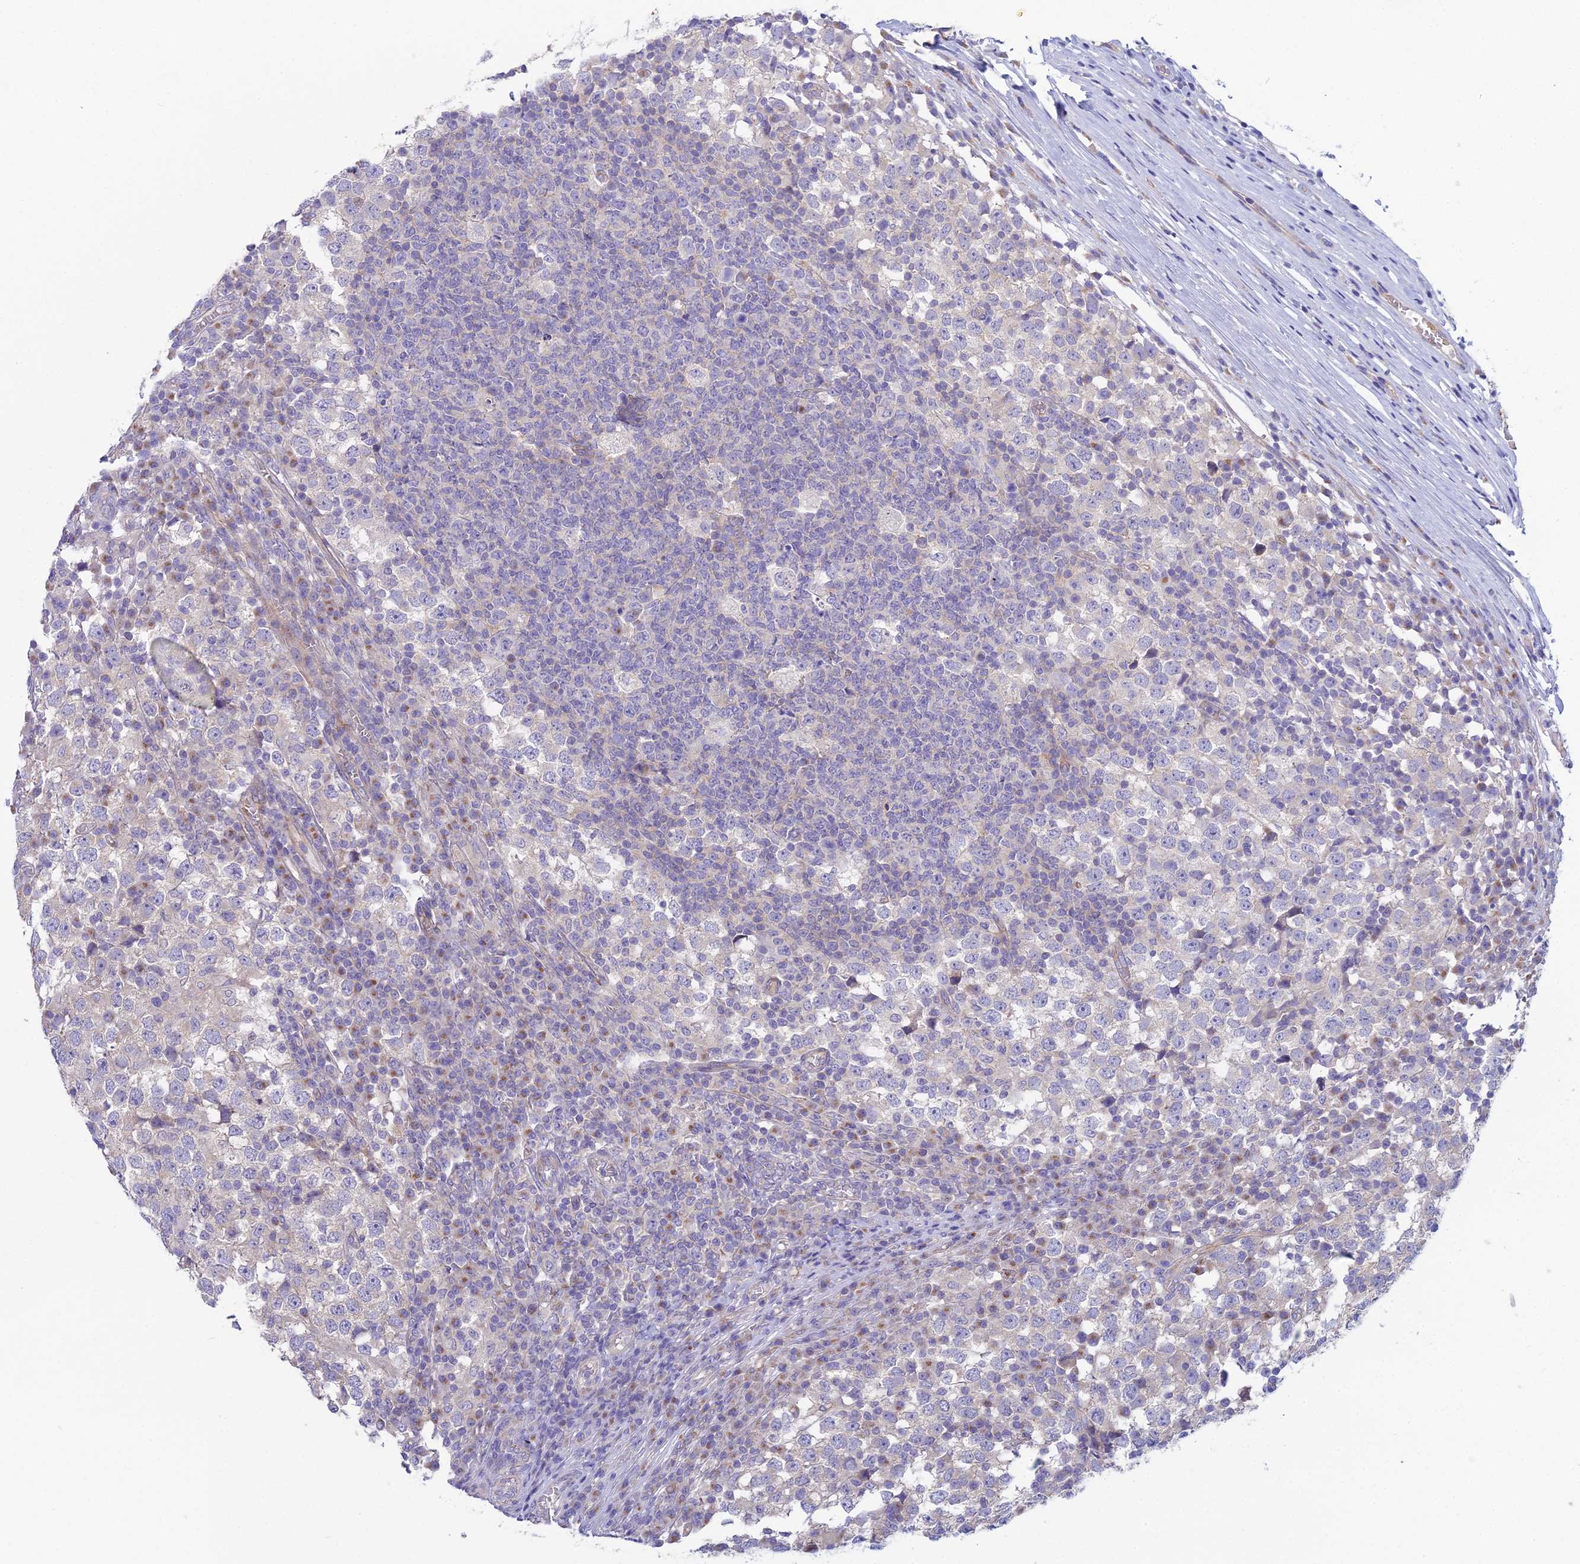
{"staining": {"intensity": "negative", "quantity": "none", "location": "none"}, "tissue": "testis cancer", "cell_type": "Tumor cells", "image_type": "cancer", "snomed": [{"axis": "morphology", "description": "Seminoma, NOS"}, {"axis": "topography", "description": "Testis"}], "caption": "High magnification brightfield microscopy of testis seminoma stained with DAB (3,3'-diaminobenzidine) (brown) and counterstained with hematoxylin (blue): tumor cells show no significant positivity.", "gene": "ZNF564", "patient": {"sex": "male", "age": 65}}